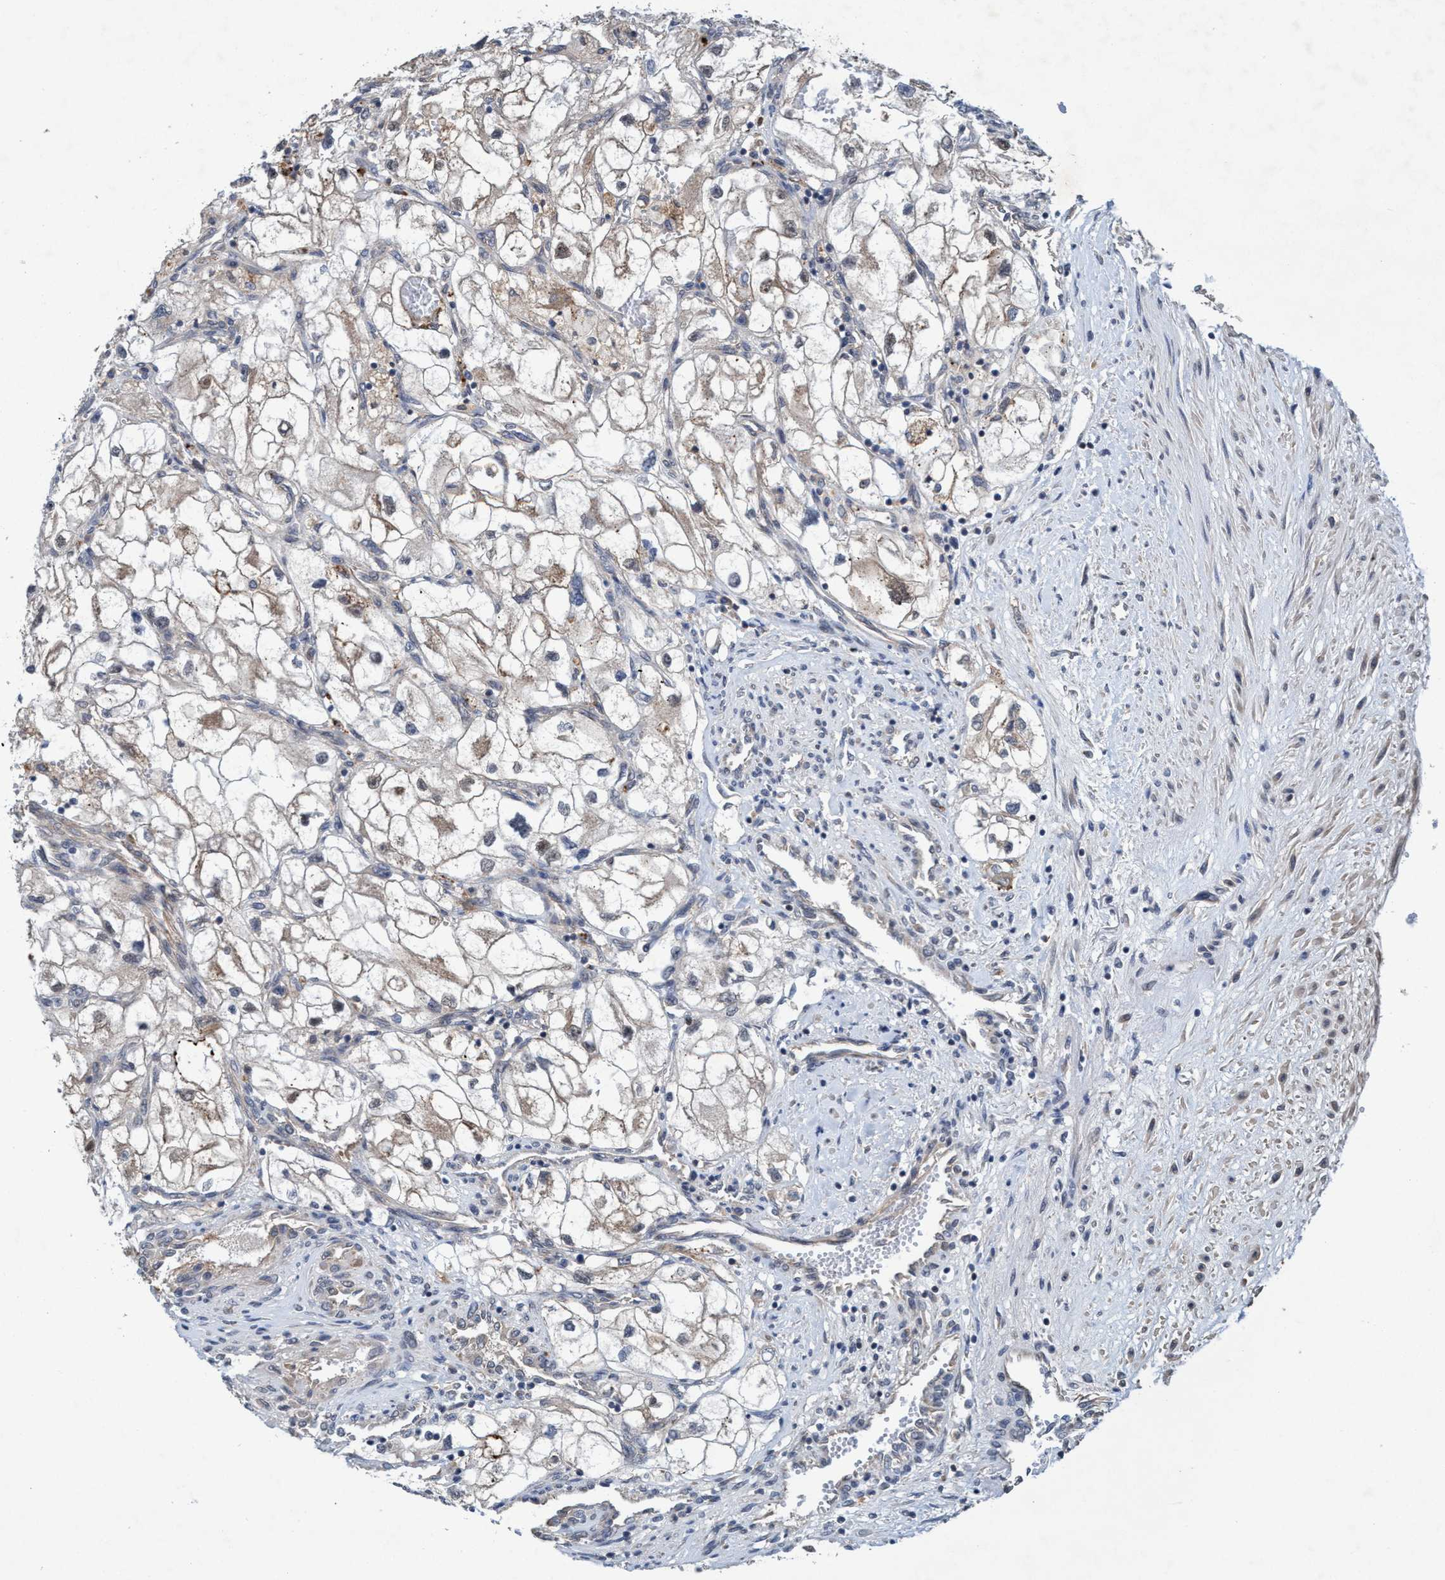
{"staining": {"intensity": "weak", "quantity": "<25%", "location": "cytoplasmic/membranous"}, "tissue": "renal cancer", "cell_type": "Tumor cells", "image_type": "cancer", "snomed": [{"axis": "morphology", "description": "Adenocarcinoma, NOS"}, {"axis": "topography", "description": "Kidney"}], "caption": "IHC micrograph of neoplastic tissue: renal adenocarcinoma stained with DAB (3,3'-diaminobenzidine) reveals no significant protein positivity in tumor cells.", "gene": "TRIM65", "patient": {"sex": "female", "age": 70}}